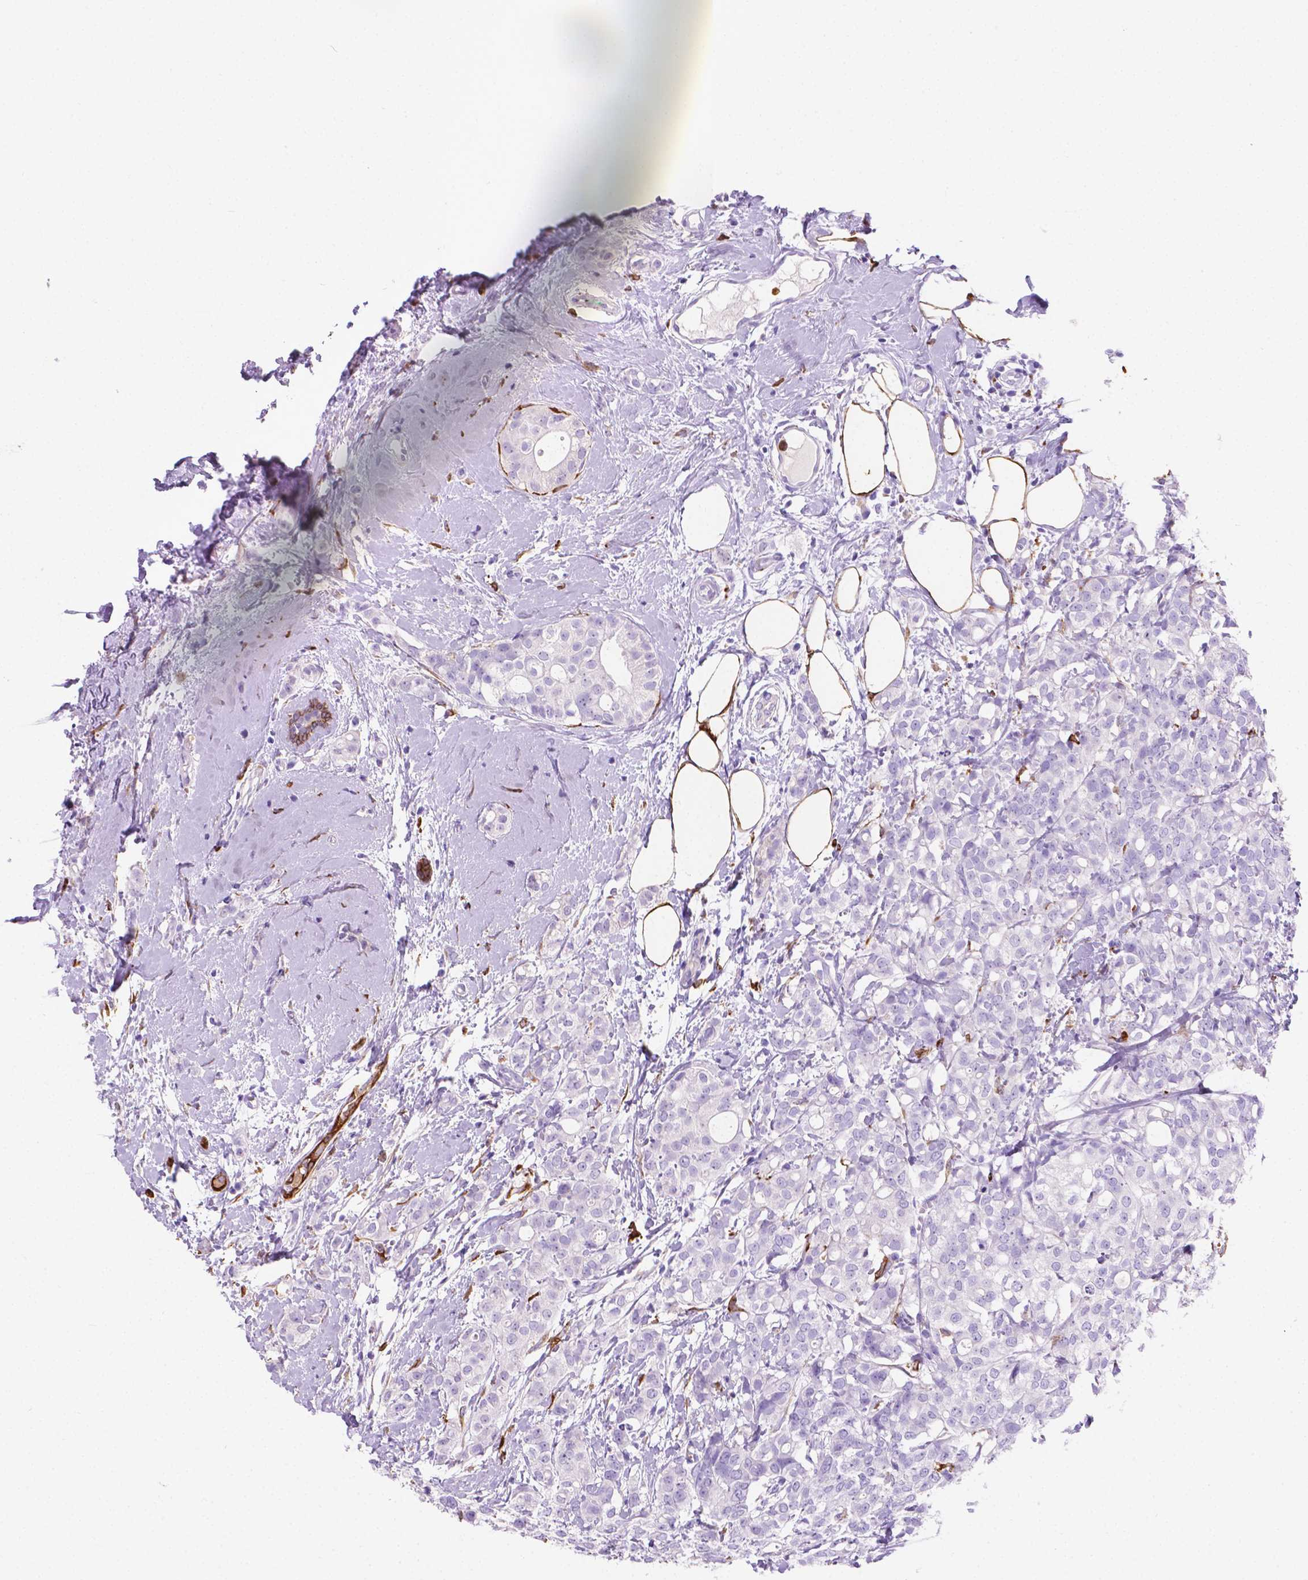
{"staining": {"intensity": "negative", "quantity": "none", "location": "none"}, "tissue": "breast cancer", "cell_type": "Tumor cells", "image_type": "cancer", "snomed": [{"axis": "morphology", "description": "Duct carcinoma"}, {"axis": "topography", "description": "Breast"}], "caption": "Immunohistochemical staining of human breast intraductal carcinoma shows no significant staining in tumor cells.", "gene": "MACF1", "patient": {"sex": "female", "age": 40}}